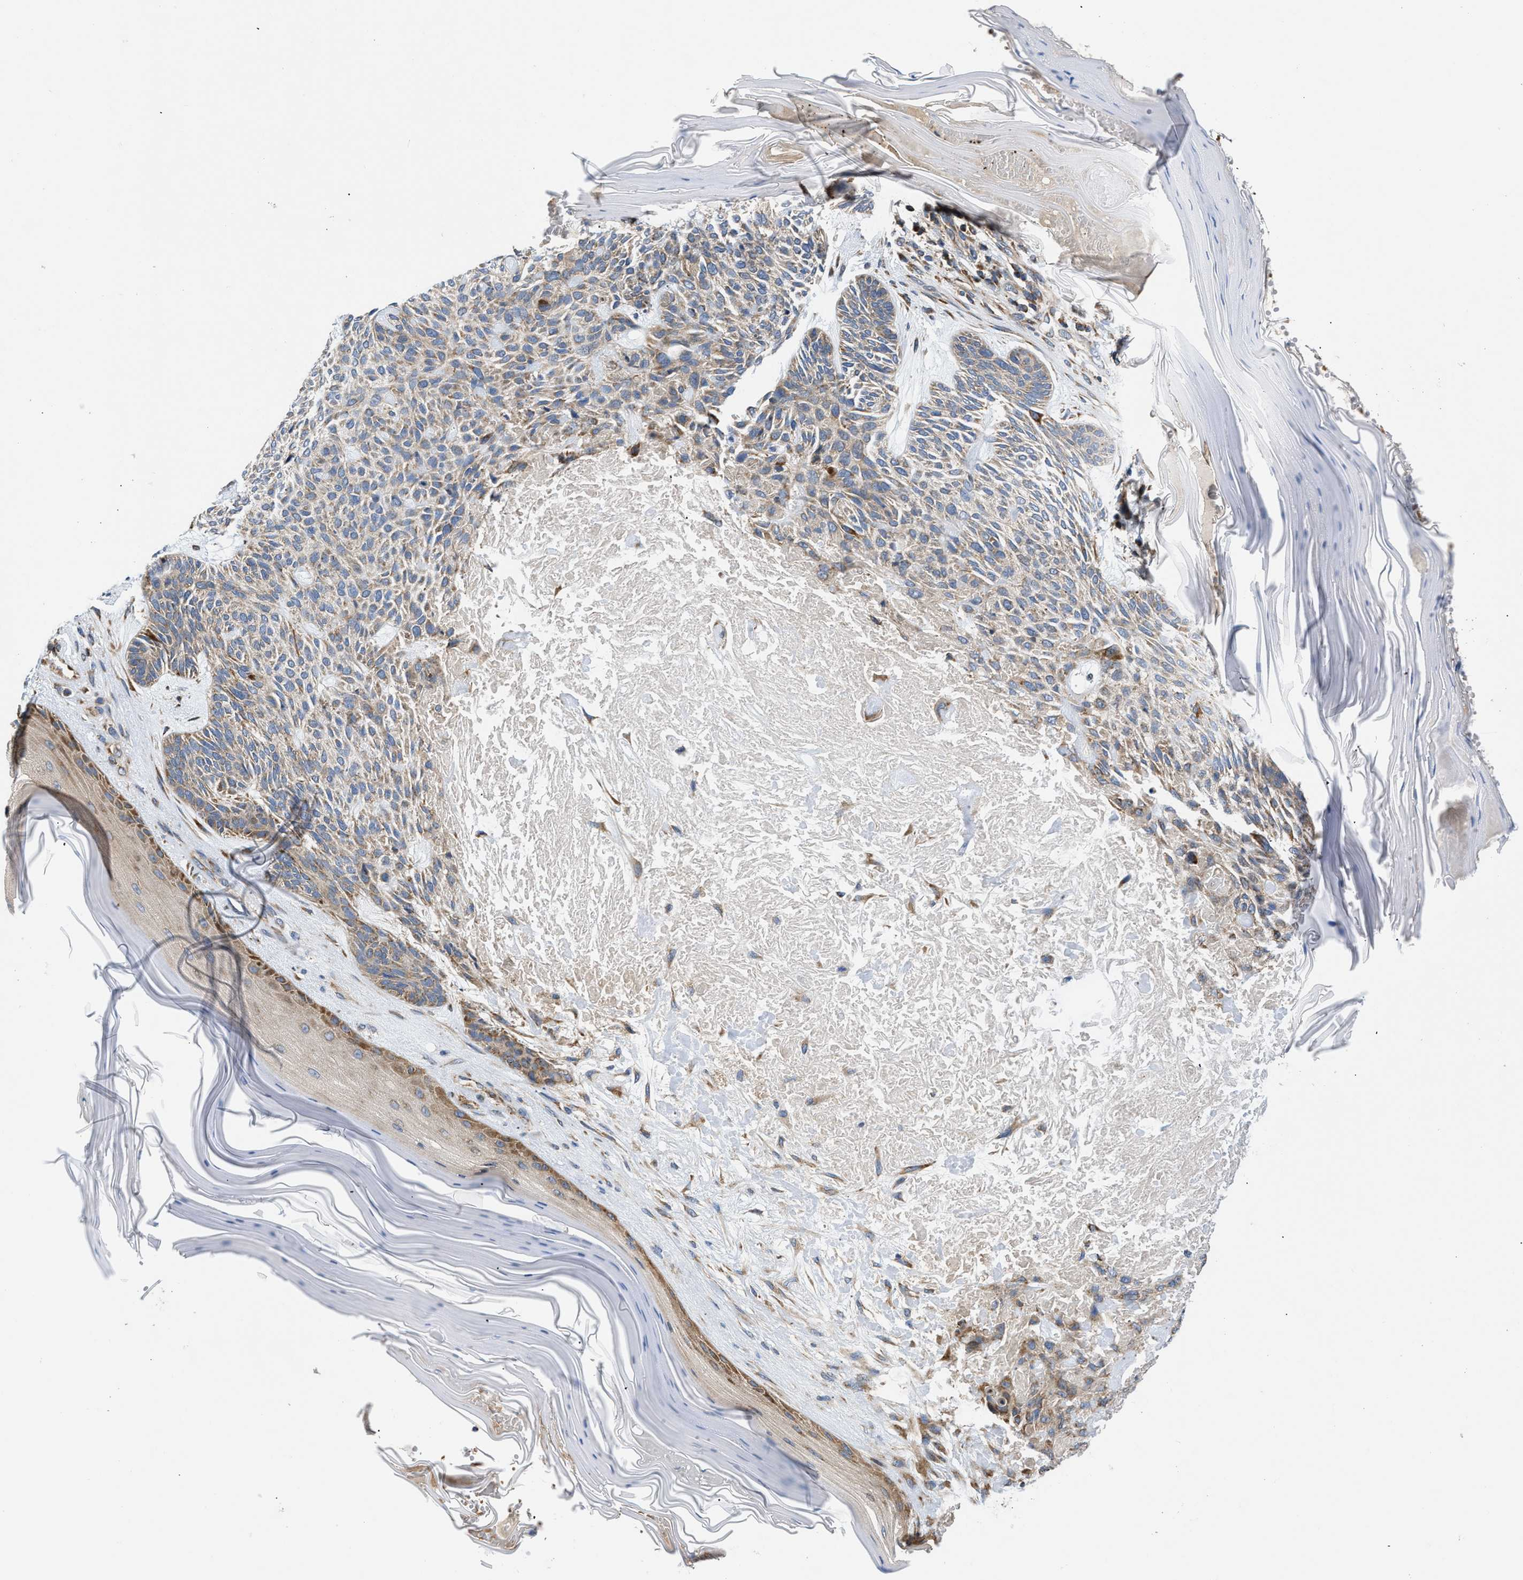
{"staining": {"intensity": "moderate", "quantity": "25%-75%", "location": "cytoplasmic/membranous"}, "tissue": "skin cancer", "cell_type": "Tumor cells", "image_type": "cancer", "snomed": [{"axis": "morphology", "description": "Basal cell carcinoma"}, {"axis": "topography", "description": "Skin"}], "caption": "DAB (3,3'-diaminobenzidine) immunohistochemical staining of human skin cancer reveals moderate cytoplasmic/membranous protein staining in about 25%-75% of tumor cells.", "gene": "OPTN", "patient": {"sex": "male", "age": 55}}